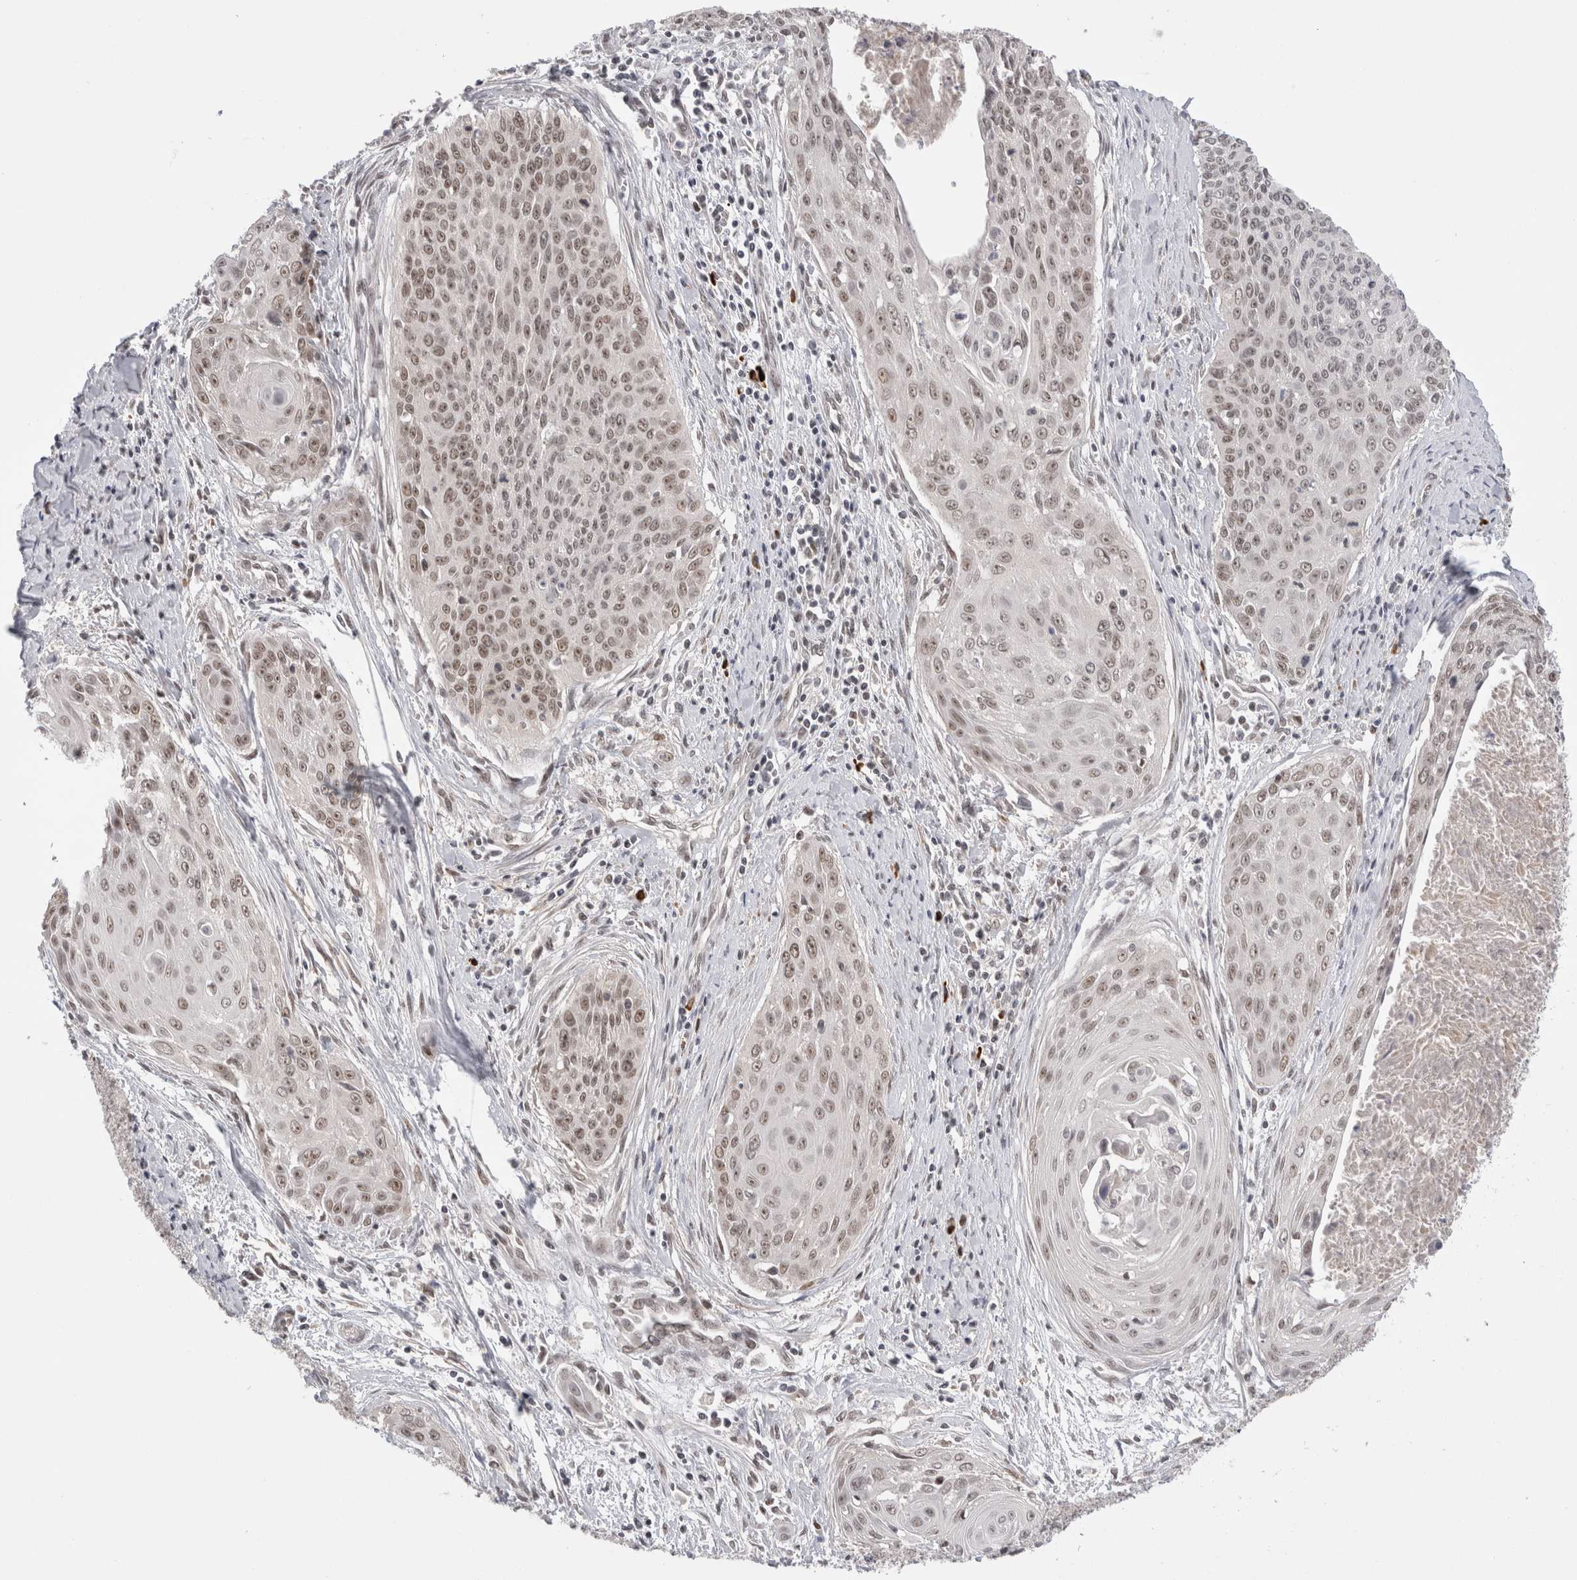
{"staining": {"intensity": "moderate", "quantity": ">75%", "location": "nuclear"}, "tissue": "cervical cancer", "cell_type": "Tumor cells", "image_type": "cancer", "snomed": [{"axis": "morphology", "description": "Squamous cell carcinoma, NOS"}, {"axis": "topography", "description": "Cervix"}], "caption": "Brown immunohistochemical staining in squamous cell carcinoma (cervical) exhibits moderate nuclear expression in approximately >75% of tumor cells.", "gene": "ZNF24", "patient": {"sex": "female", "age": 55}}